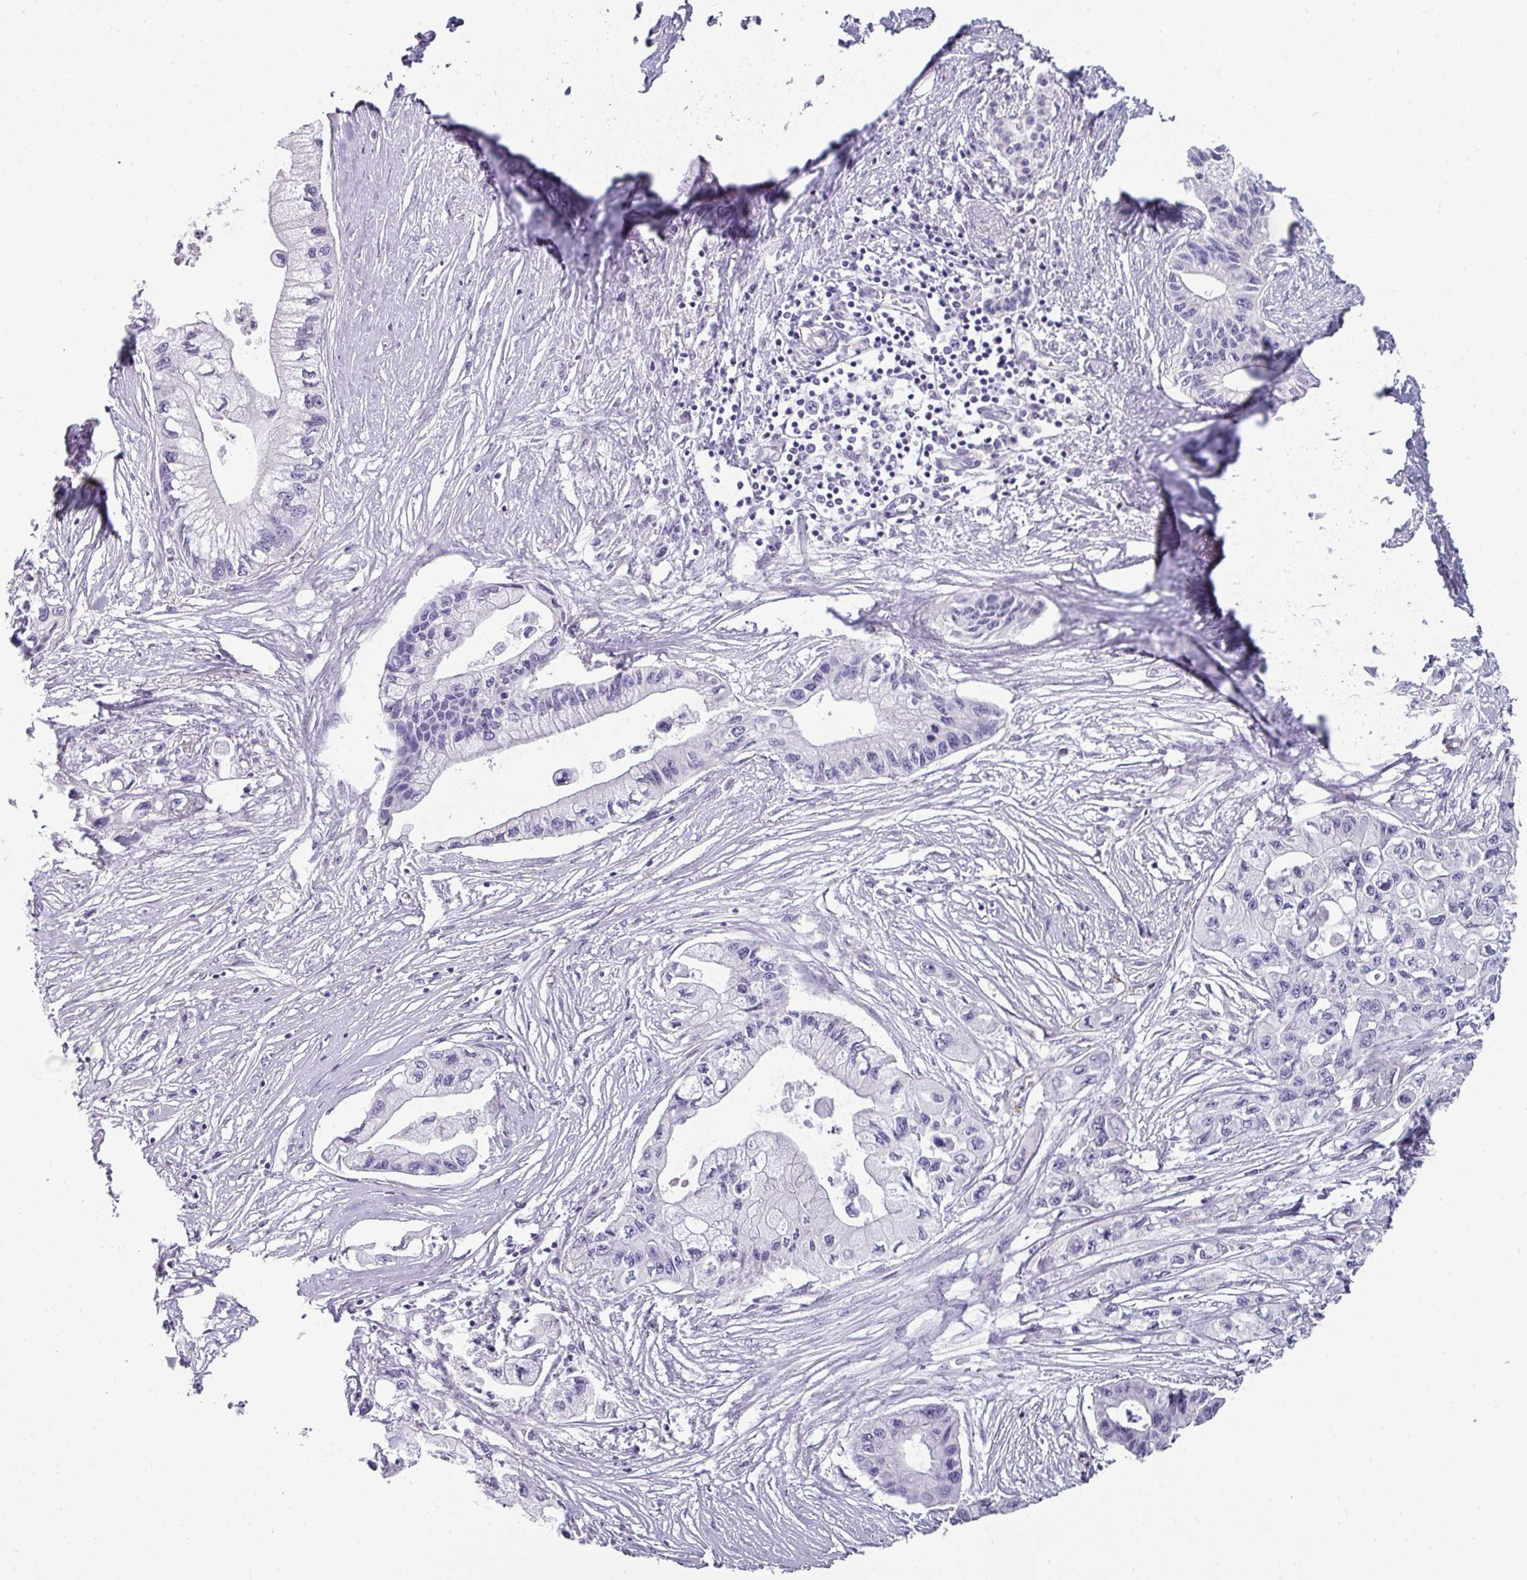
{"staining": {"intensity": "negative", "quantity": "none", "location": "none"}, "tissue": "pancreatic cancer", "cell_type": "Tumor cells", "image_type": "cancer", "snomed": [{"axis": "morphology", "description": "Adenocarcinoma, NOS"}, {"axis": "topography", "description": "Pancreas"}], "caption": "Tumor cells show no significant protein staining in adenocarcinoma (pancreatic). (DAB immunohistochemistry with hematoxylin counter stain).", "gene": "SLC17A7", "patient": {"sex": "male", "age": 61}}